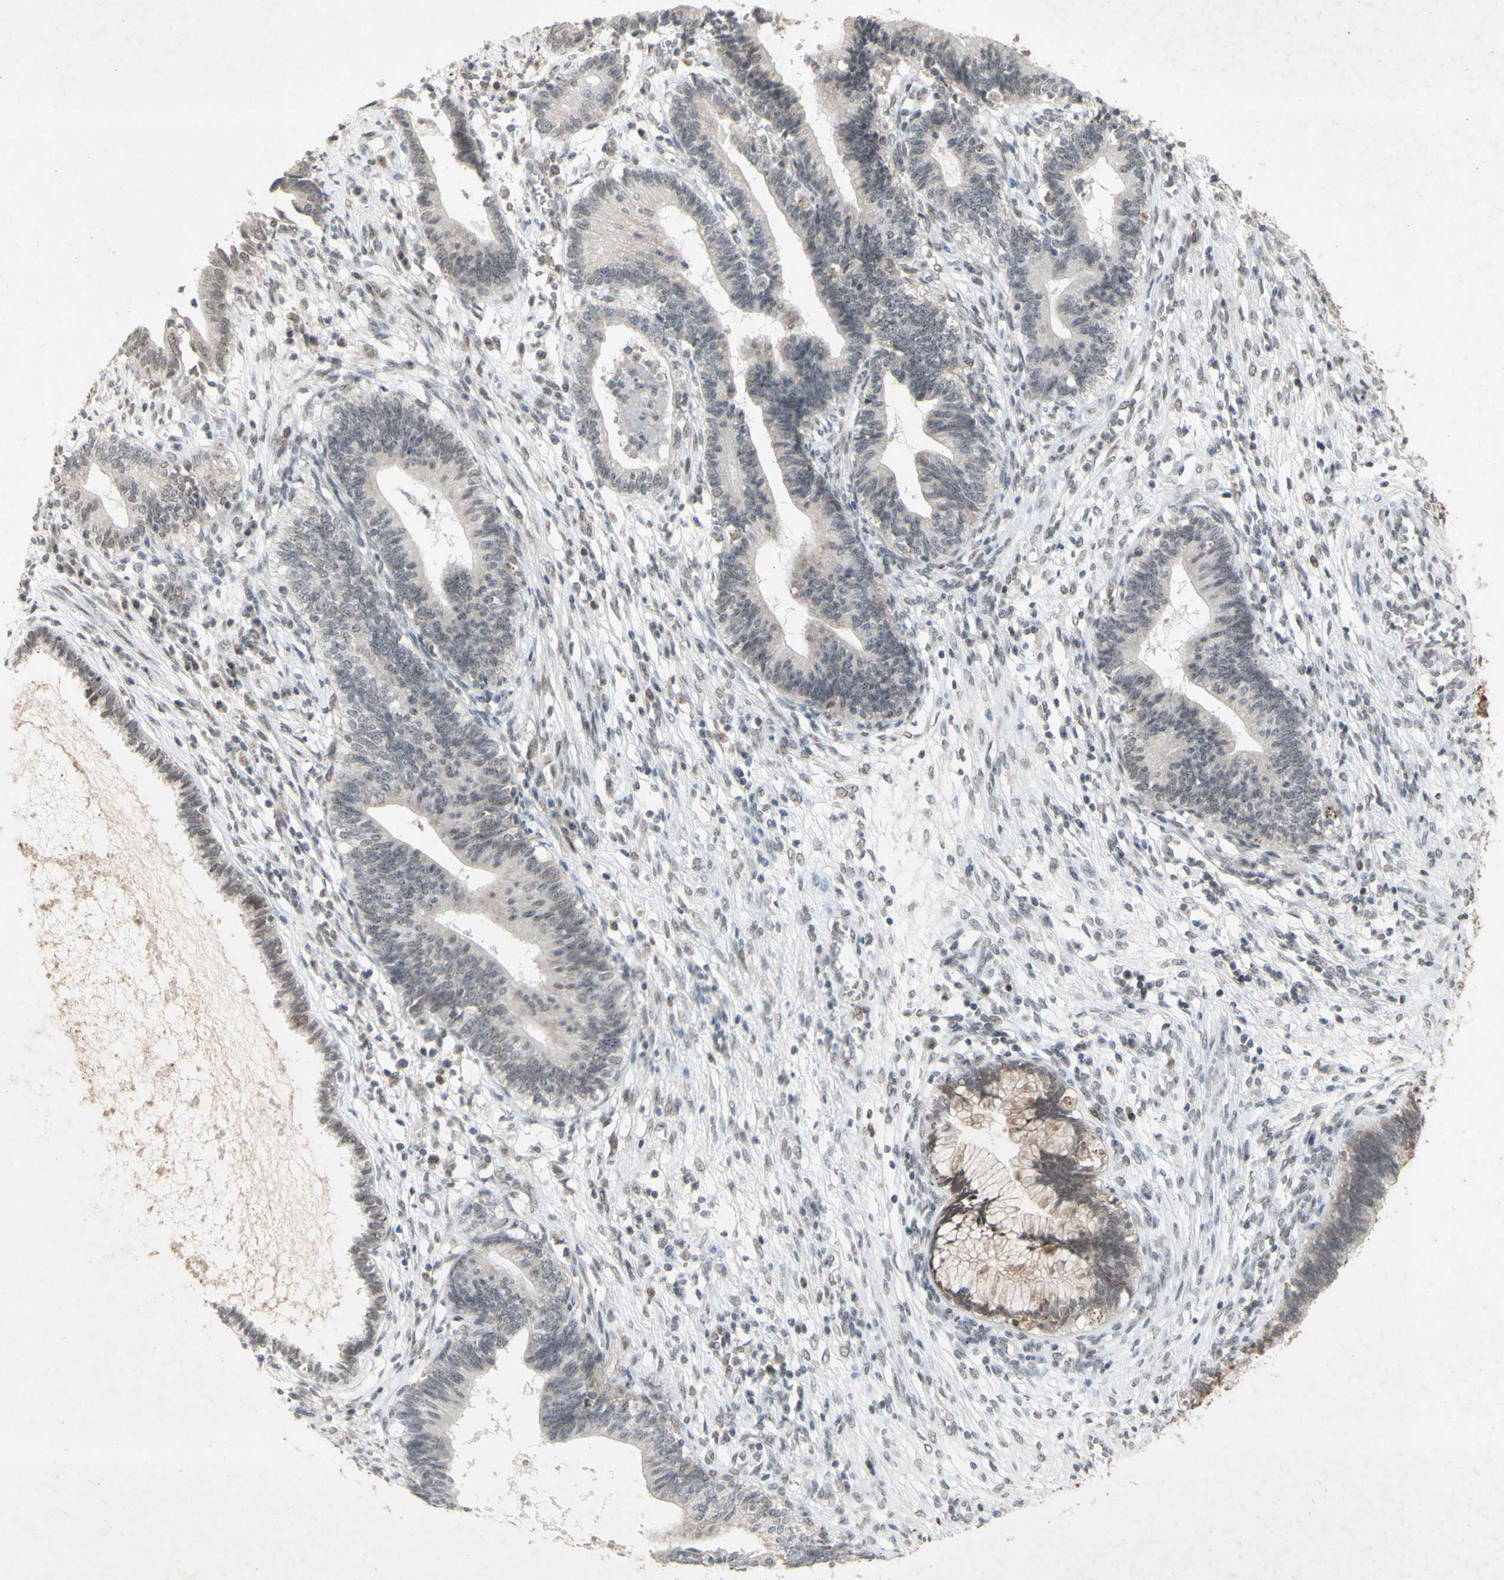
{"staining": {"intensity": "weak", "quantity": "25%-75%", "location": "nuclear"}, "tissue": "cervical cancer", "cell_type": "Tumor cells", "image_type": "cancer", "snomed": [{"axis": "morphology", "description": "Adenocarcinoma, NOS"}, {"axis": "topography", "description": "Cervix"}], "caption": "IHC (DAB (3,3'-diaminobenzidine)) staining of cervical cancer shows weak nuclear protein staining in approximately 25%-75% of tumor cells. (Stains: DAB (3,3'-diaminobenzidine) in brown, nuclei in blue, Microscopy: brightfield microscopy at high magnification).", "gene": "CENPB", "patient": {"sex": "female", "age": 44}}